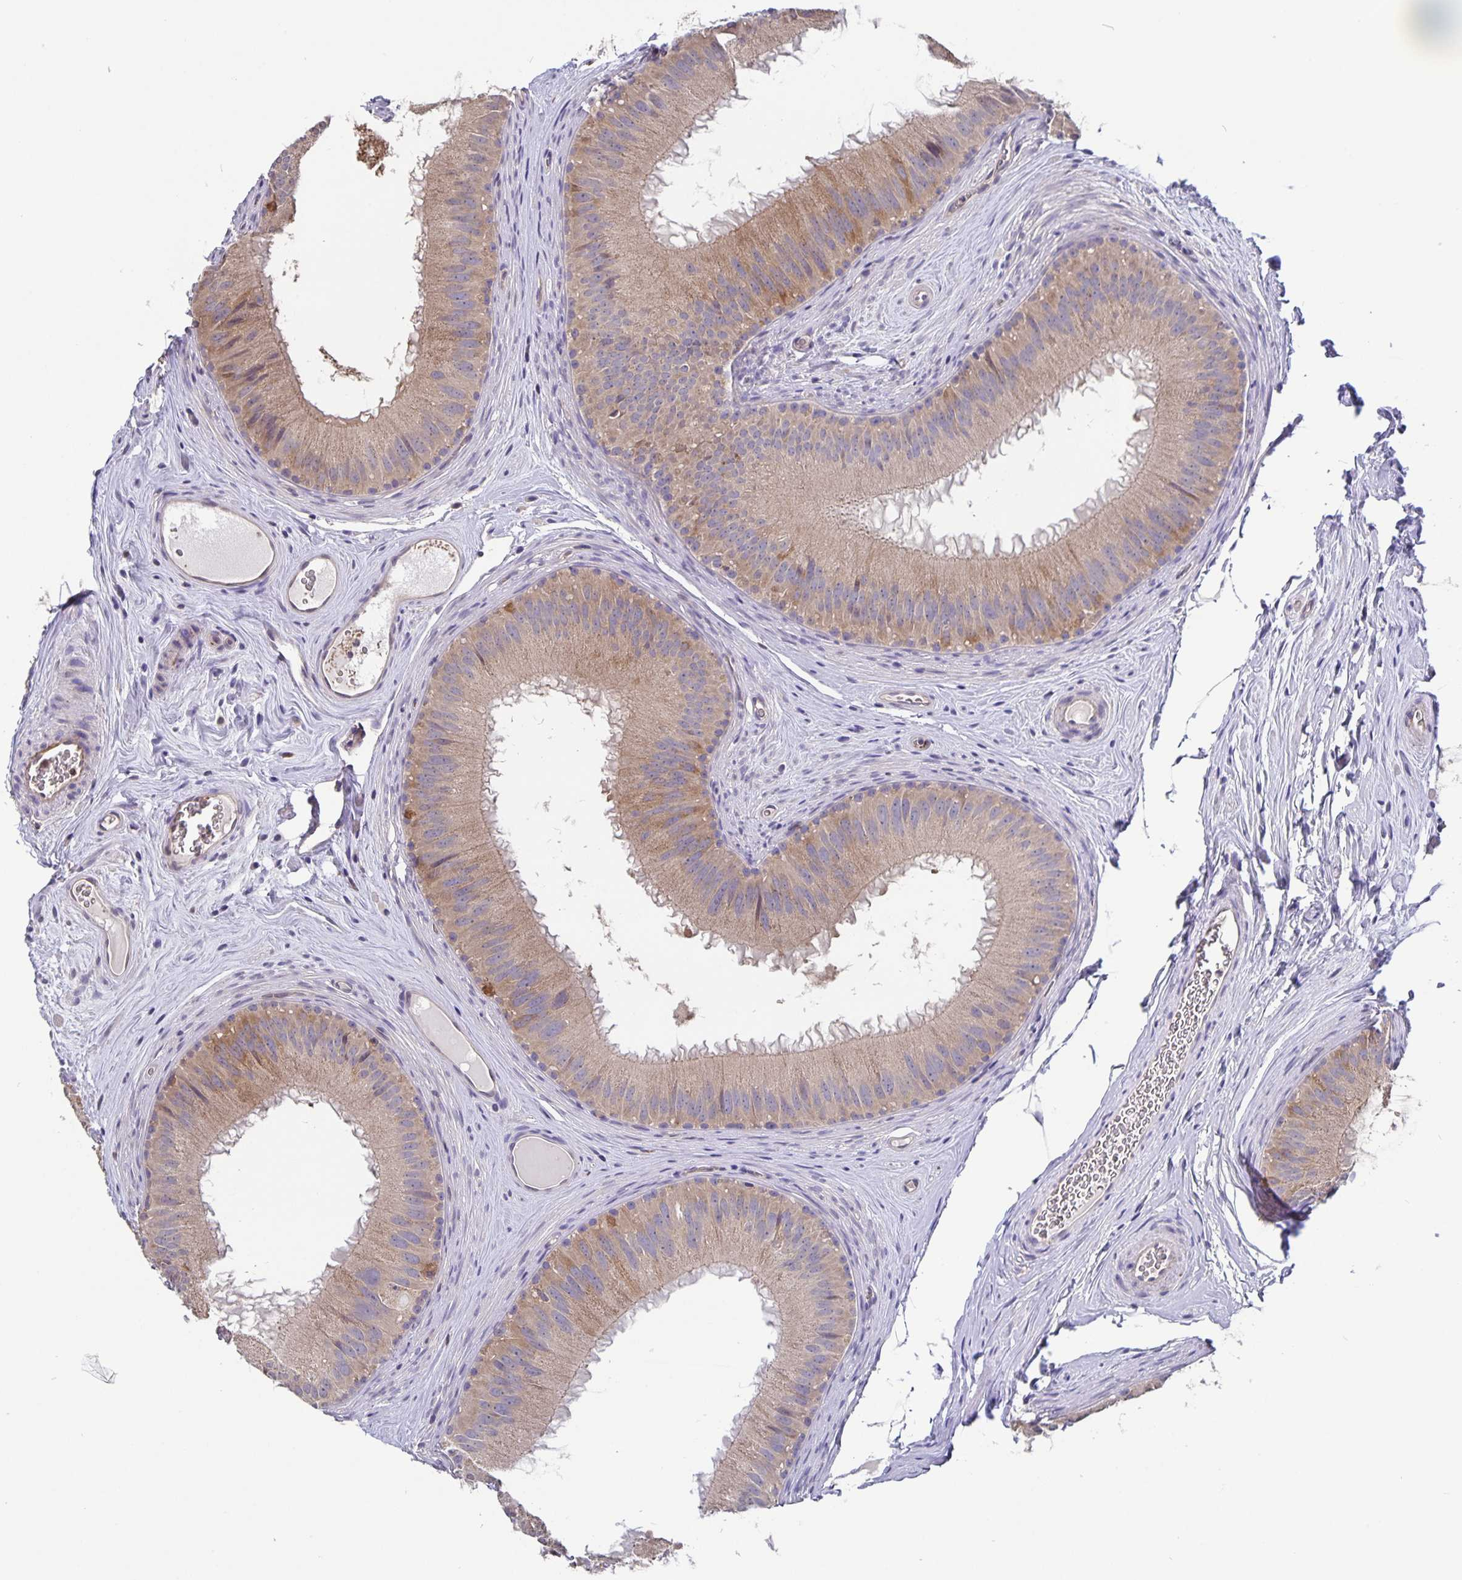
{"staining": {"intensity": "weak", "quantity": "25%-75%", "location": "cytoplasmic/membranous"}, "tissue": "epididymis", "cell_type": "Glandular cells", "image_type": "normal", "snomed": [{"axis": "morphology", "description": "Normal tissue, NOS"}, {"axis": "topography", "description": "Epididymis"}], "caption": "The photomicrograph displays immunohistochemical staining of unremarkable epididymis. There is weak cytoplasmic/membranous staining is seen in about 25%-75% of glandular cells. (DAB IHC, brown staining for protein, blue staining for nuclei).", "gene": "FEM1C", "patient": {"sex": "male", "age": 44}}